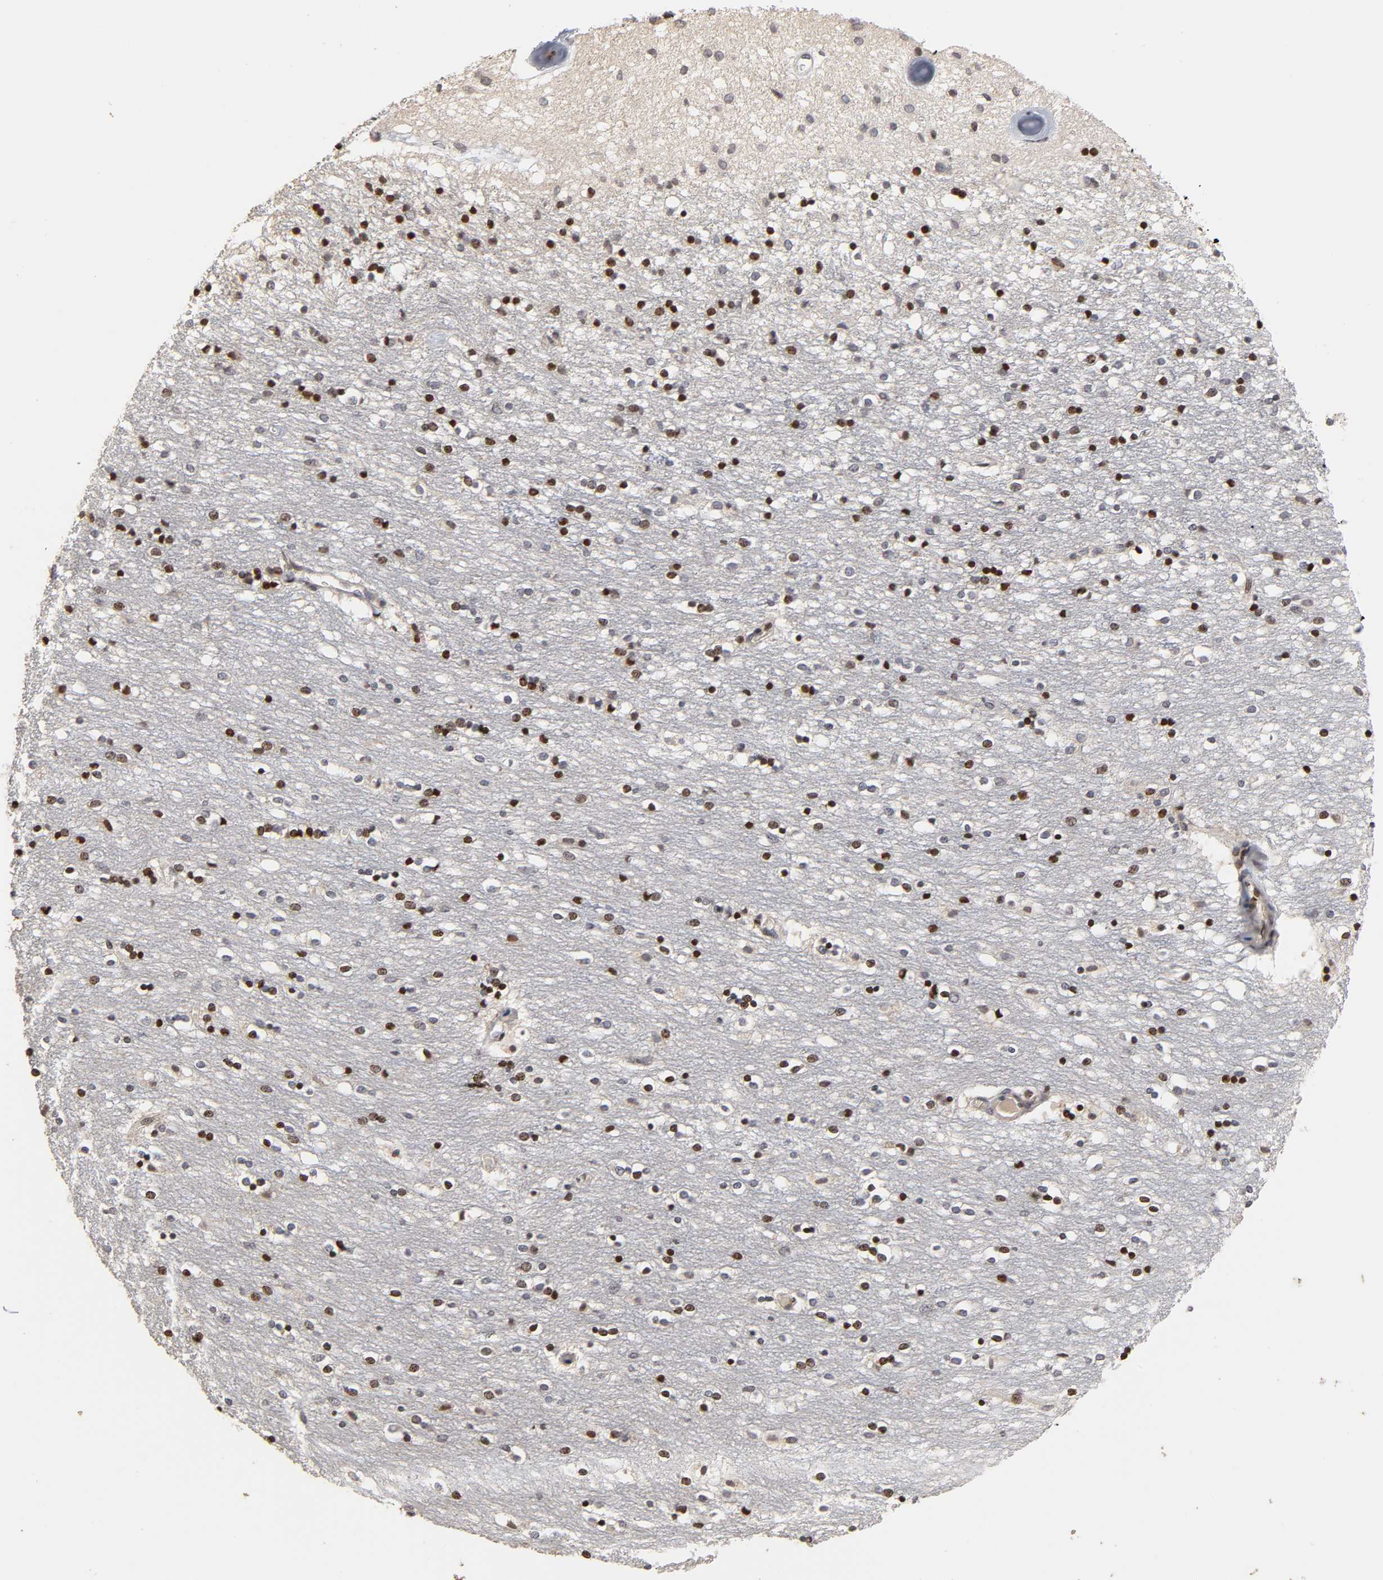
{"staining": {"intensity": "moderate", "quantity": "25%-75%", "location": "nuclear"}, "tissue": "caudate", "cell_type": "Glial cells", "image_type": "normal", "snomed": [{"axis": "morphology", "description": "Normal tissue, NOS"}, {"axis": "topography", "description": "Lateral ventricle wall"}], "caption": "The image demonstrates staining of normal caudate, revealing moderate nuclear protein staining (brown color) within glial cells.", "gene": "ZNF473", "patient": {"sex": "female", "age": 54}}